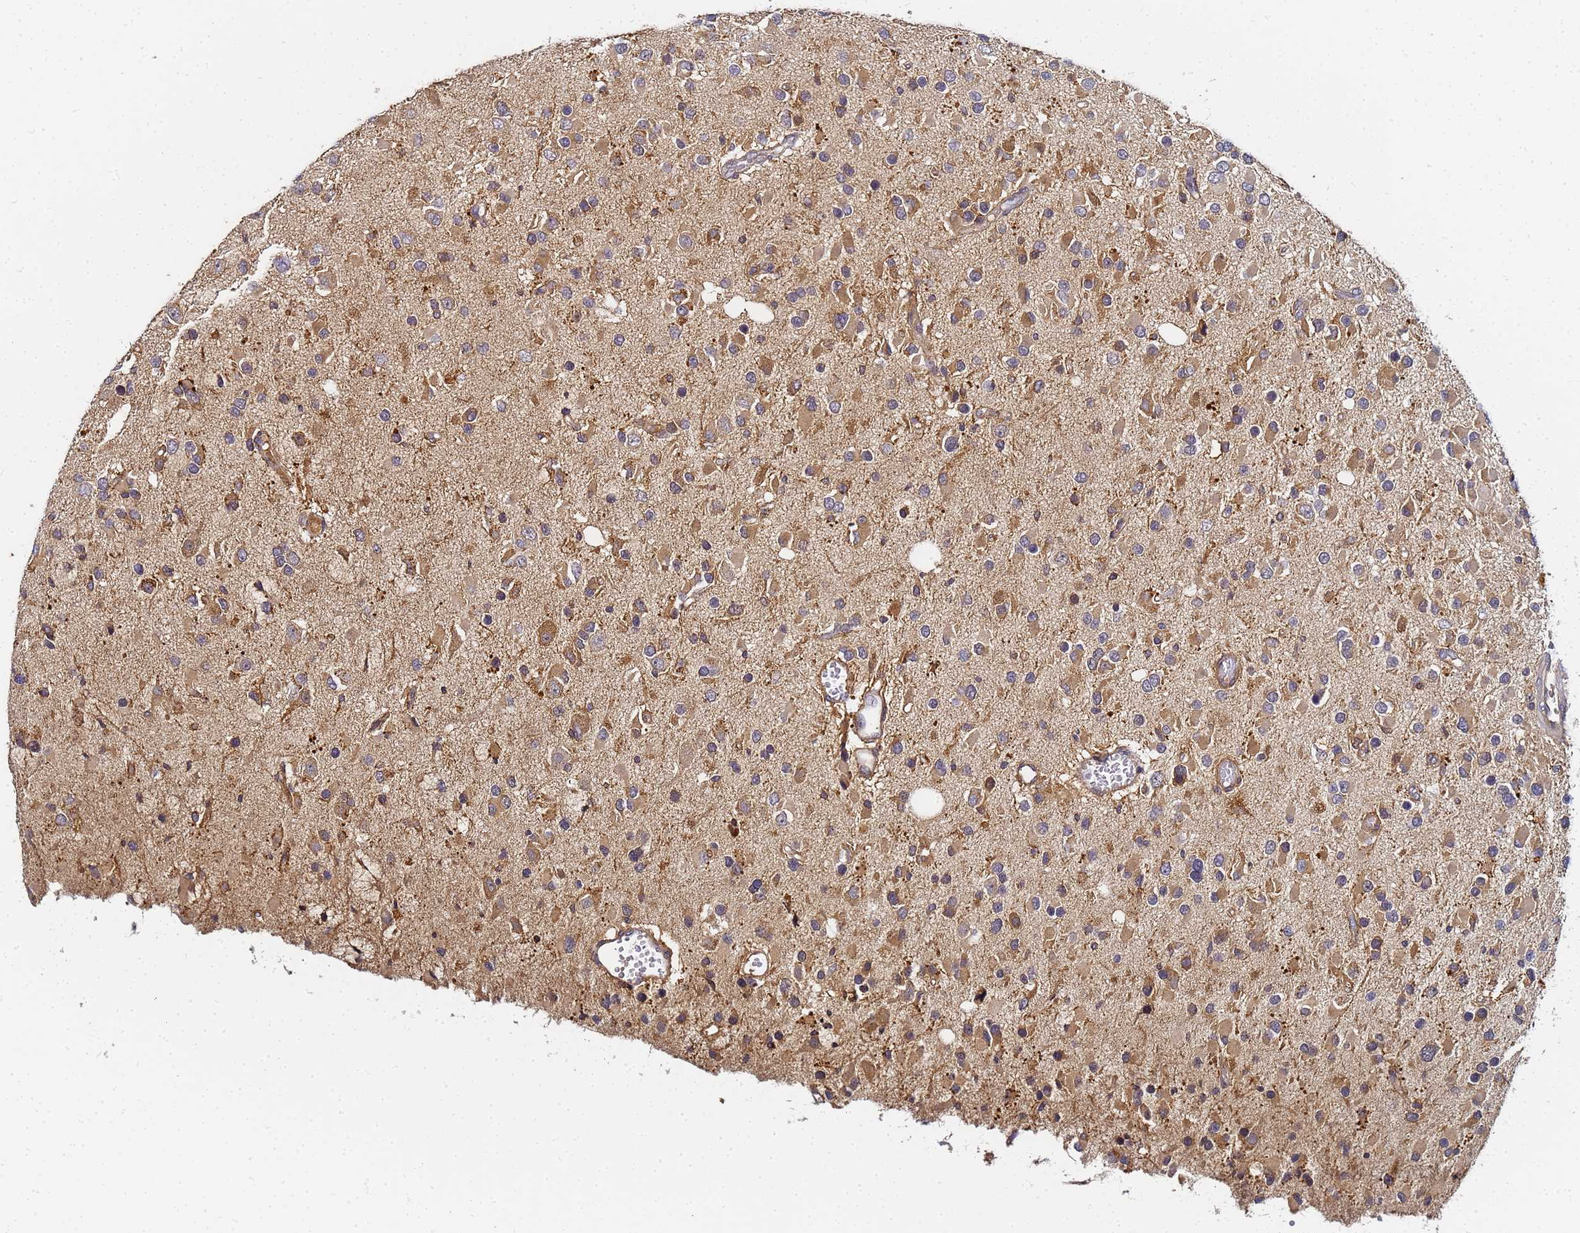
{"staining": {"intensity": "weak", "quantity": "25%-75%", "location": "cytoplasmic/membranous"}, "tissue": "glioma", "cell_type": "Tumor cells", "image_type": "cancer", "snomed": [{"axis": "morphology", "description": "Glioma, malignant, High grade"}, {"axis": "topography", "description": "Brain"}], "caption": "Protein staining reveals weak cytoplasmic/membranous positivity in about 25%-75% of tumor cells in glioma.", "gene": "LRRC69", "patient": {"sex": "male", "age": 53}}